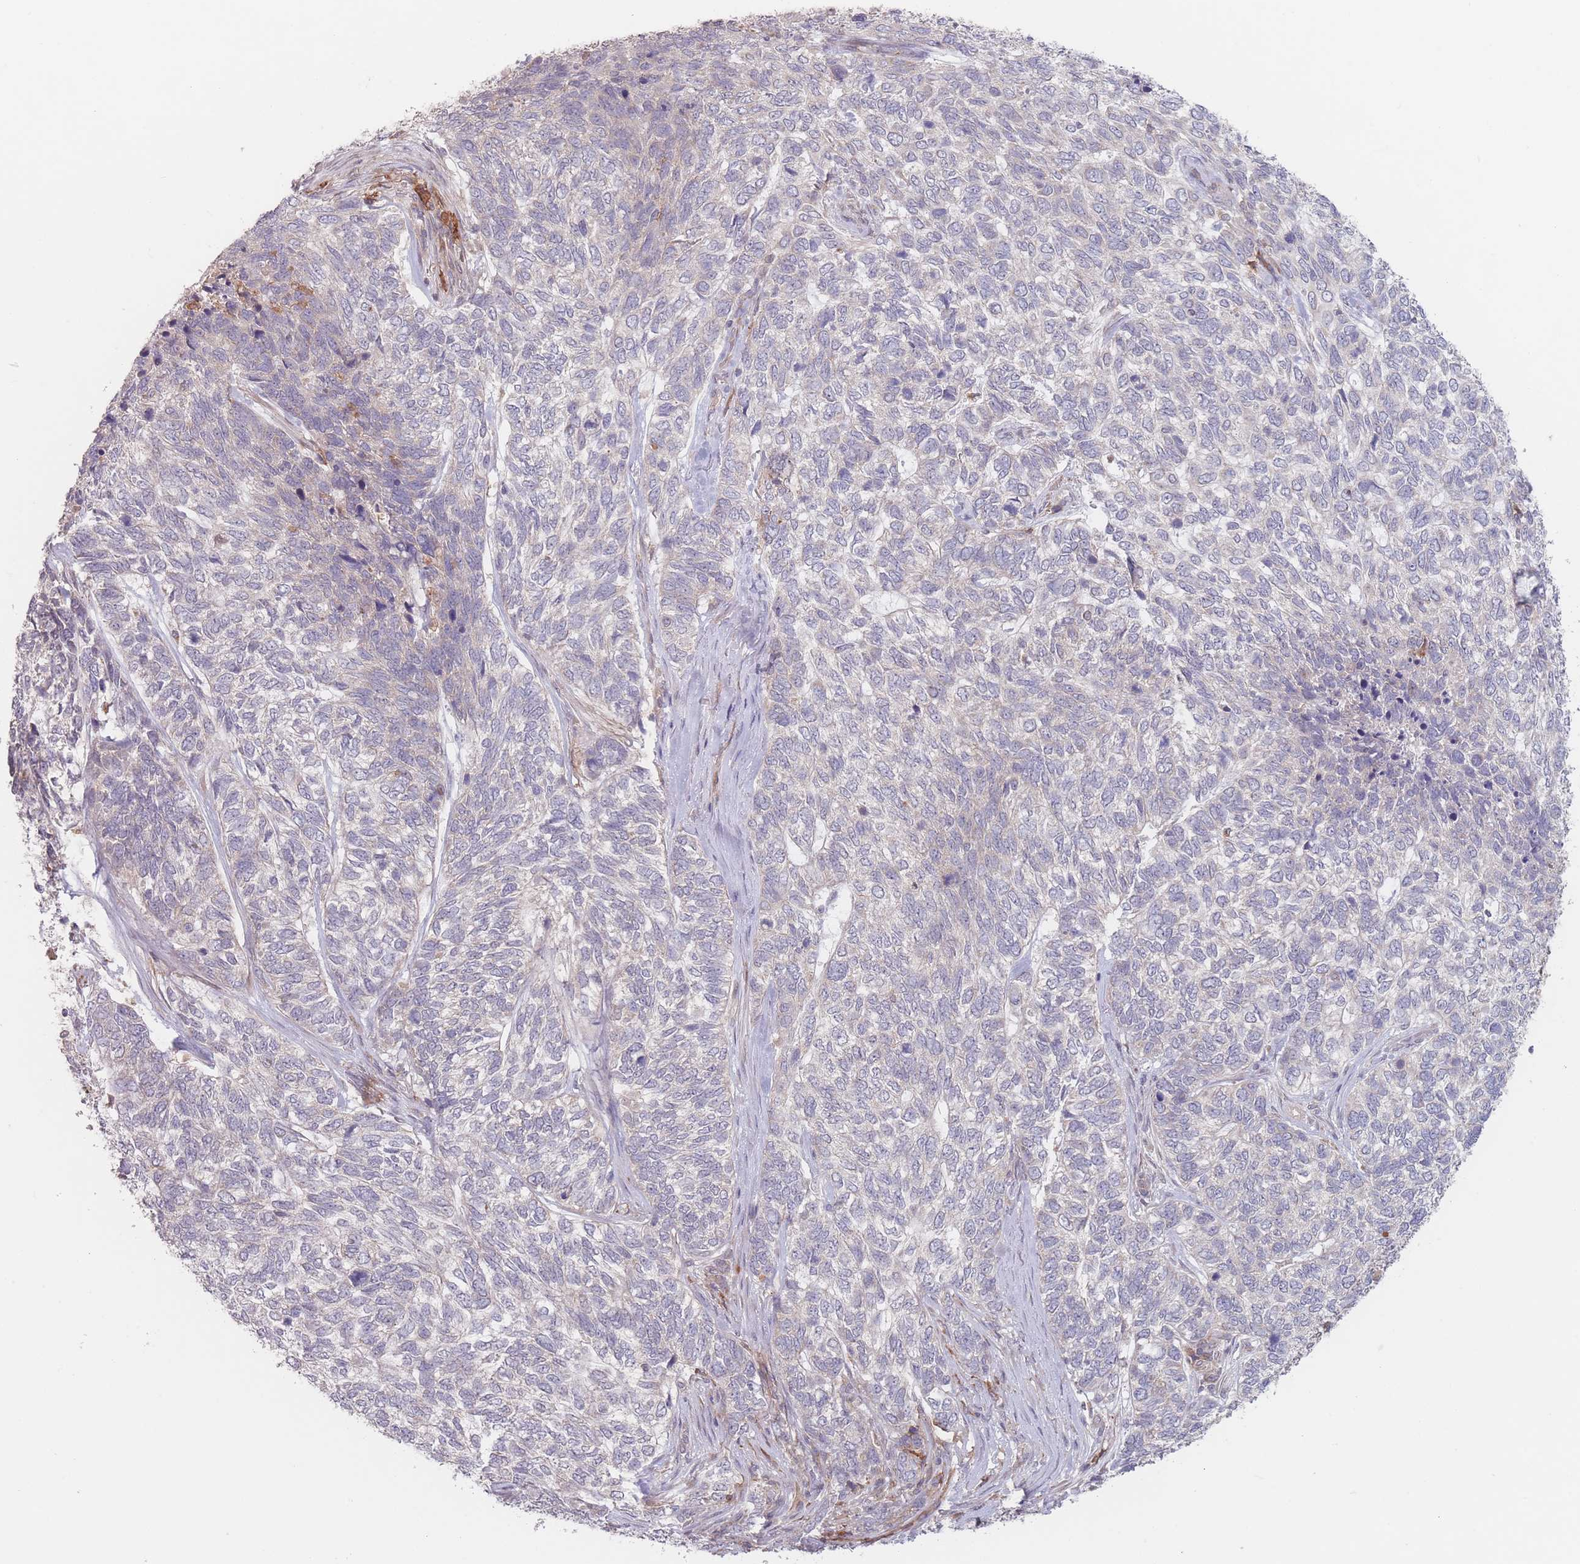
{"staining": {"intensity": "negative", "quantity": "none", "location": "none"}, "tissue": "skin cancer", "cell_type": "Tumor cells", "image_type": "cancer", "snomed": [{"axis": "morphology", "description": "Basal cell carcinoma"}, {"axis": "topography", "description": "Skin"}], "caption": "DAB immunohistochemical staining of basal cell carcinoma (skin) demonstrates no significant positivity in tumor cells.", "gene": "PPM1A", "patient": {"sex": "female", "age": 65}}